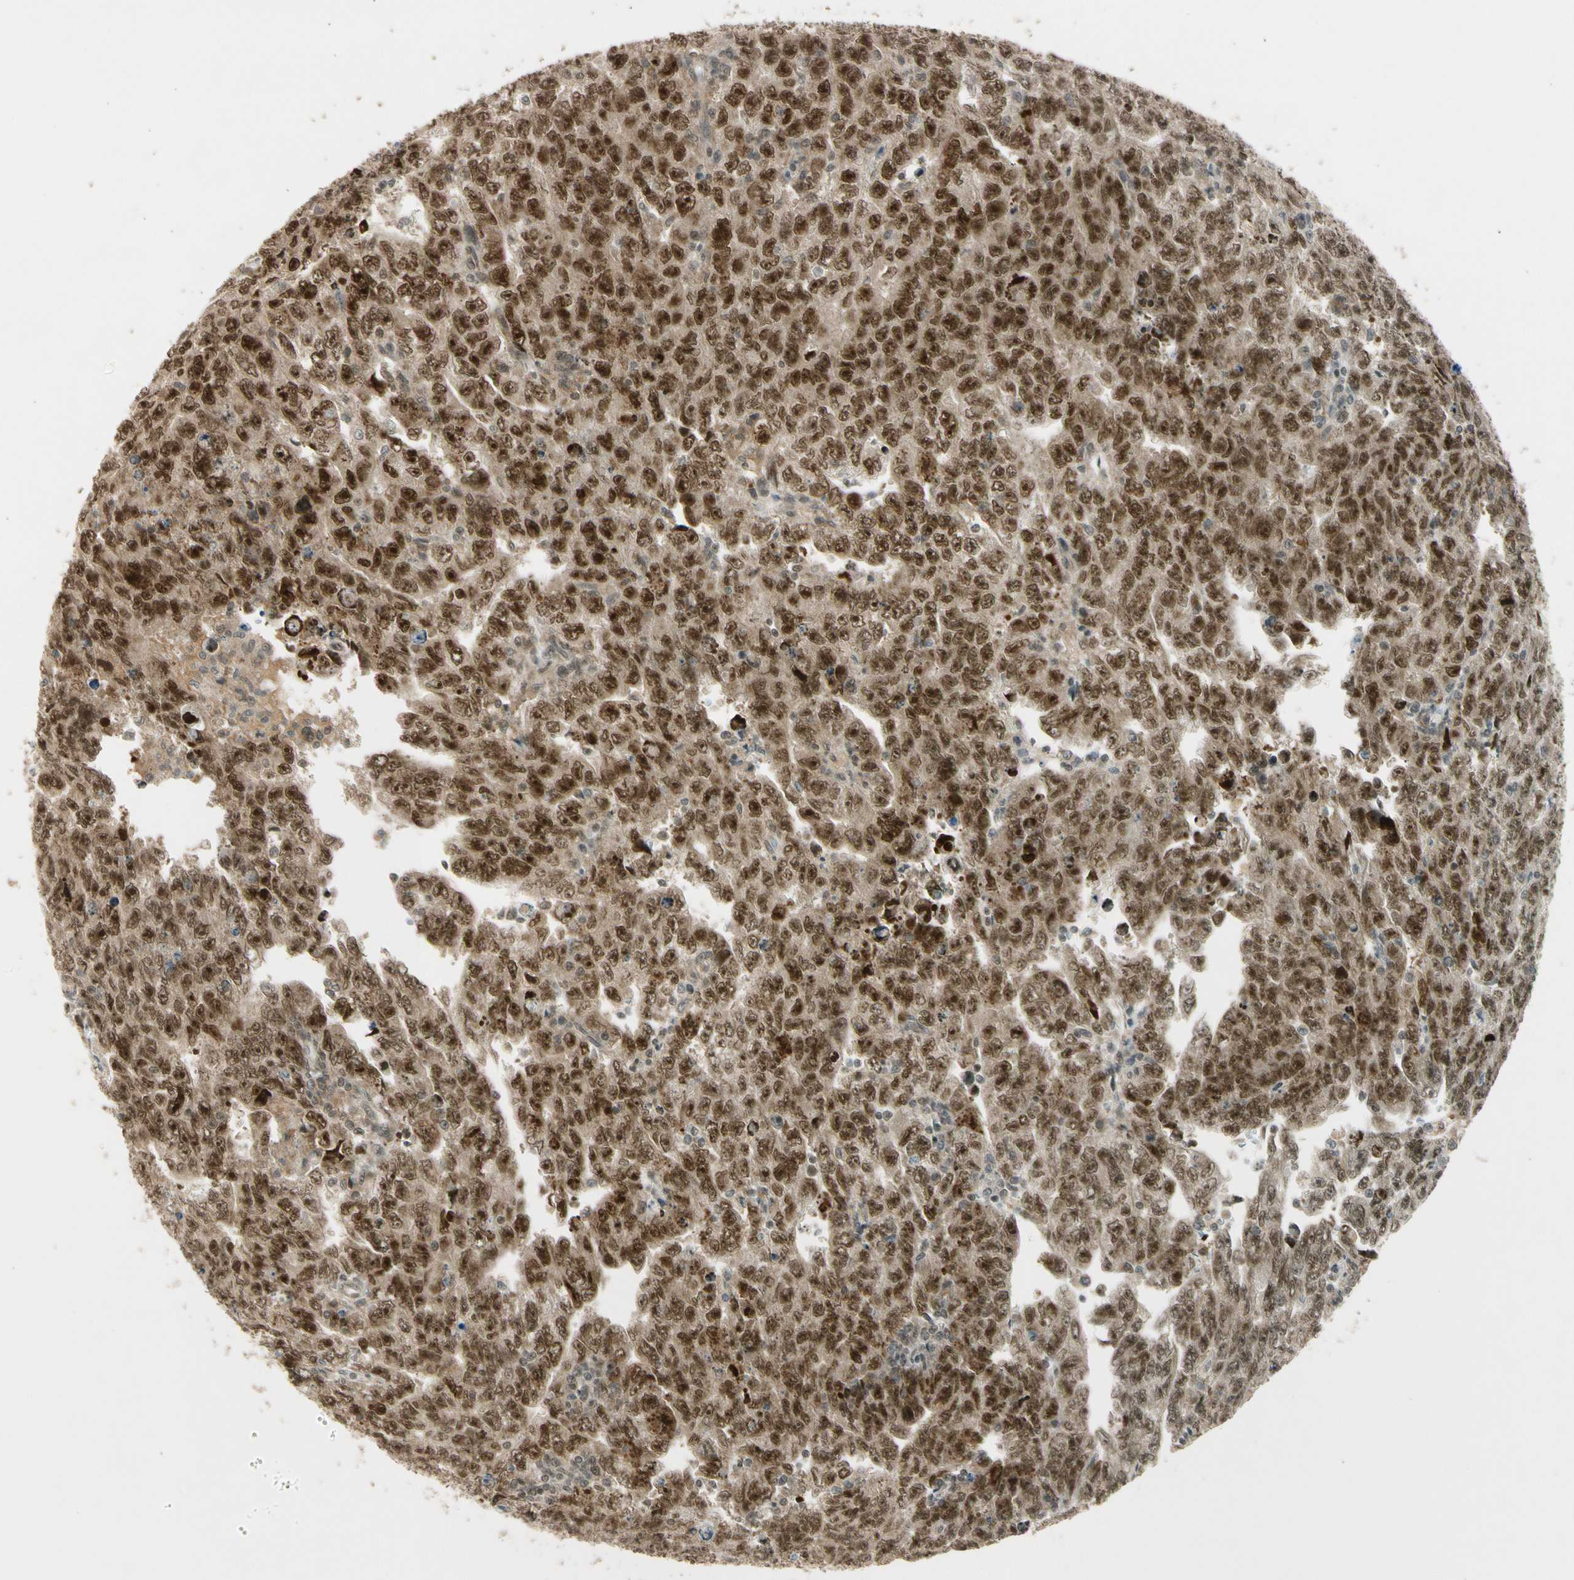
{"staining": {"intensity": "moderate", "quantity": ">75%", "location": "cytoplasmic/membranous,nuclear"}, "tissue": "testis cancer", "cell_type": "Tumor cells", "image_type": "cancer", "snomed": [{"axis": "morphology", "description": "Carcinoma, Embryonal, NOS"}, {"axis": "topography", "description": "Testis"}], "caption": "The image demonstrates staining of testis cancer (embryonal carcinoma), revealing moderate cytoplasmic/membranous and nuclear protein positivity (brown color) within tumor cells. The staining is performed using DAB (3,3'-diaminobenzidine) brown chromogen to label protein expression. The nuclei are counter-stained blue using hematoxylin.", "gene": "ZNF135", "patient": {"sex": "male", "age": 28}}